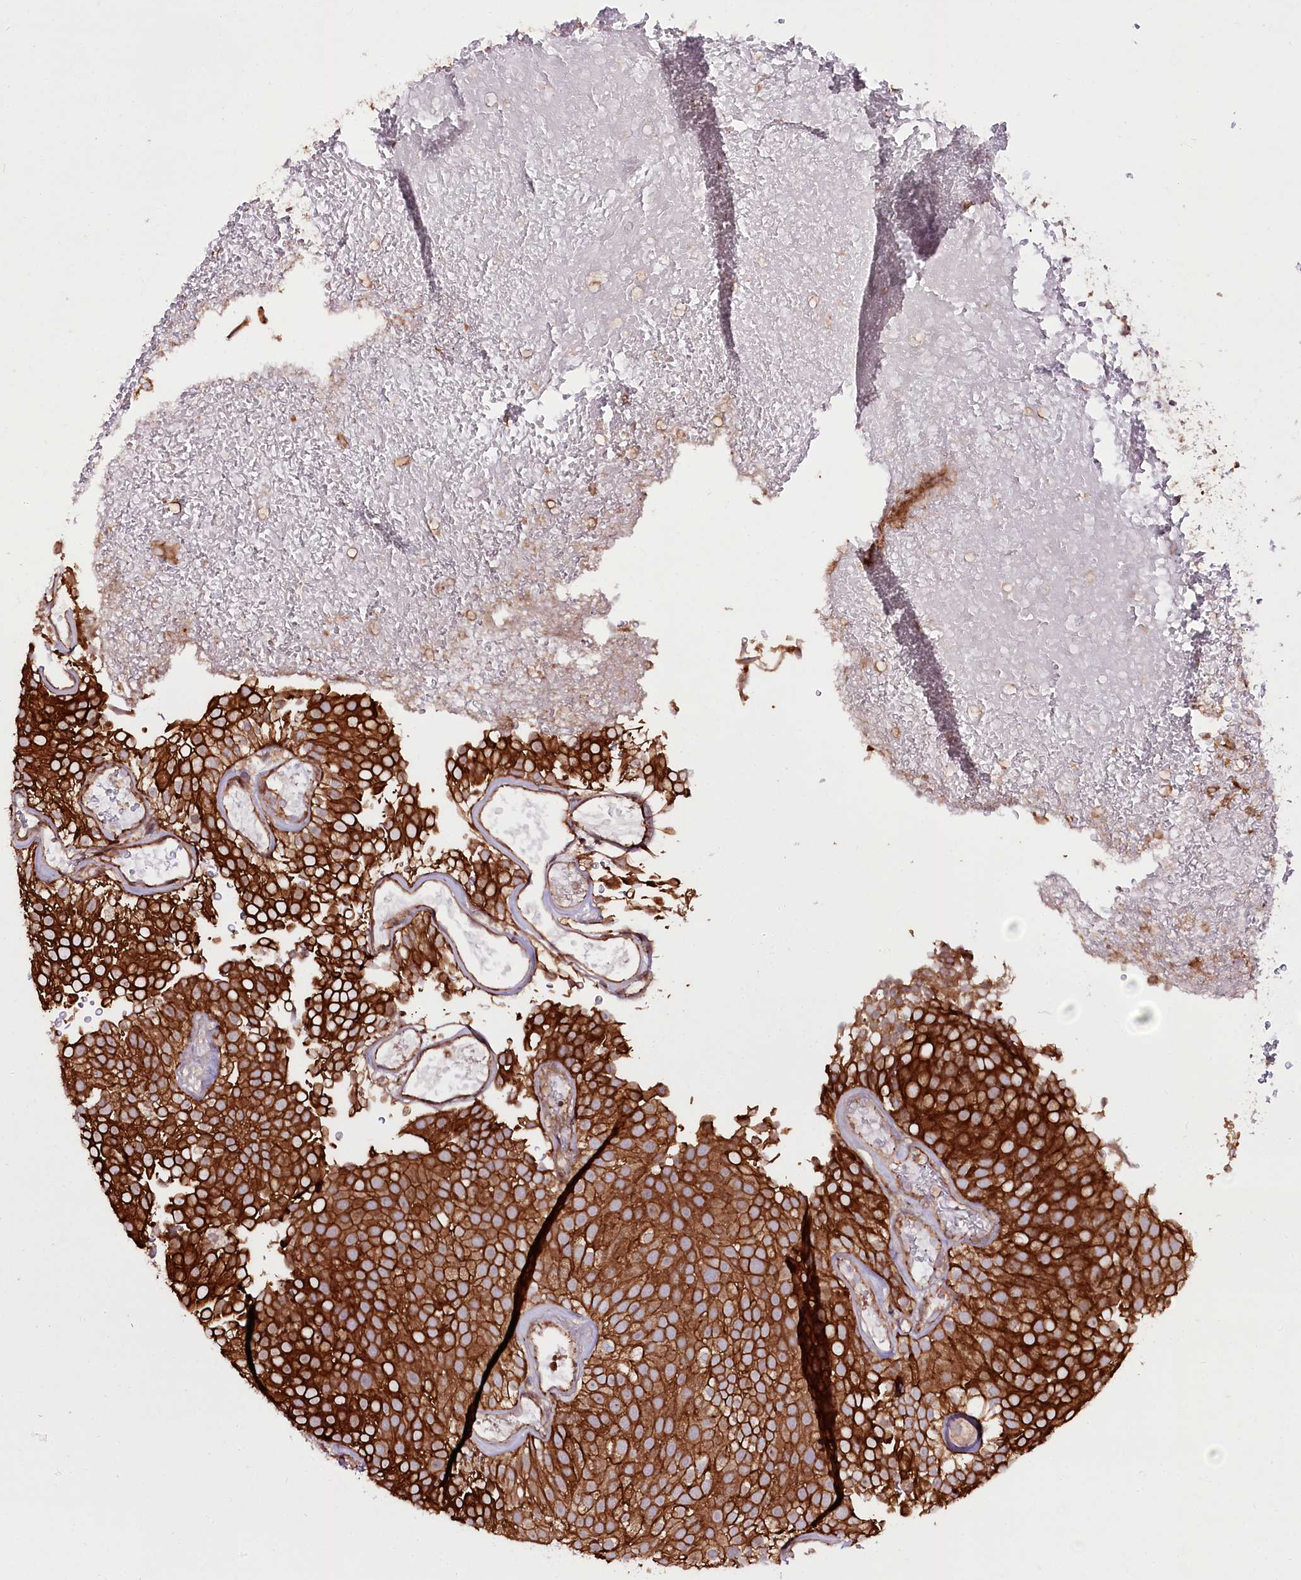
{"staining": {"intensity": "strong", "quantity": ">75%", "location": "cytoplasmic/membranous"}, "tissue": "urothelial cancer", "cell_type": "Tumor cells", "image_type": "cancer", "snomed": [{"axis": "morphology", "description": "Urothelial carcinoma, Low grade"}, {"axis": "topography", "description": "Urinary bladder"}], "caption": "Low-grade urothelial carcinoma was stained to show a protein in brown. There is high levels of strong cytoplasmic/membranous expression in approximately >75% of tumor cells. (IHC, brightfield microscopy, high magnification).", "gene": "DHX29", "patient": {"sex": "male", "age": 78}}